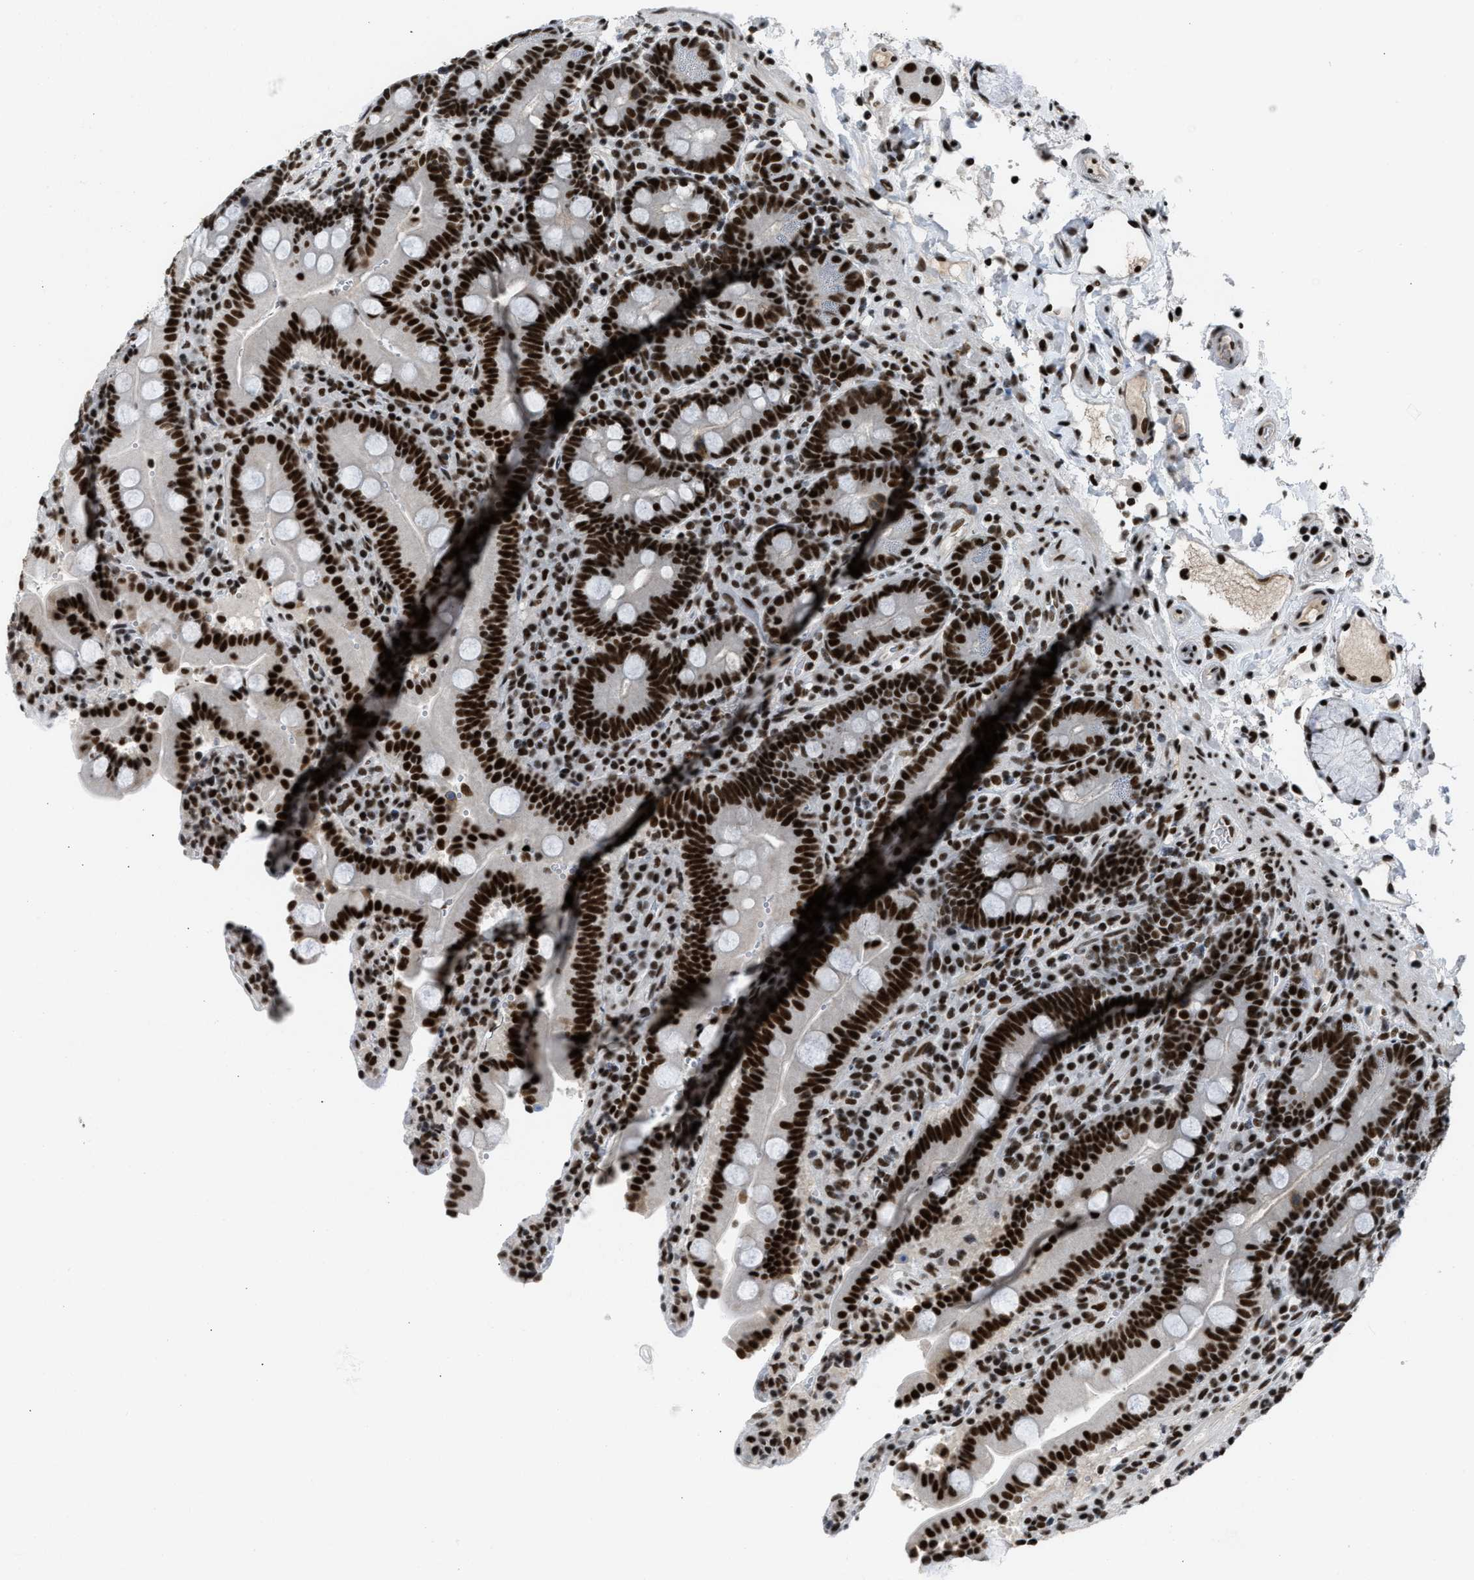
{"staining": {"intensity": "strong", "quantity": ">75%", "location": "nuclear"}, "tissue": "duodenum", "cell_type": "Glandular cells", "image_type": "normal", "snomed": [{"axis": "morphology", "description": "Normal tissue, NOS"}, {"axis": "topography", "description": "Small intestine, NOS"}], "caption": "Protein analysis of benign duodenum shows strong nuclear expression in about >75% of glandular cells. Nuclei are stained in blue.", "gene": "SCAF4", "patient": {"sex": "female", "age": 71}}